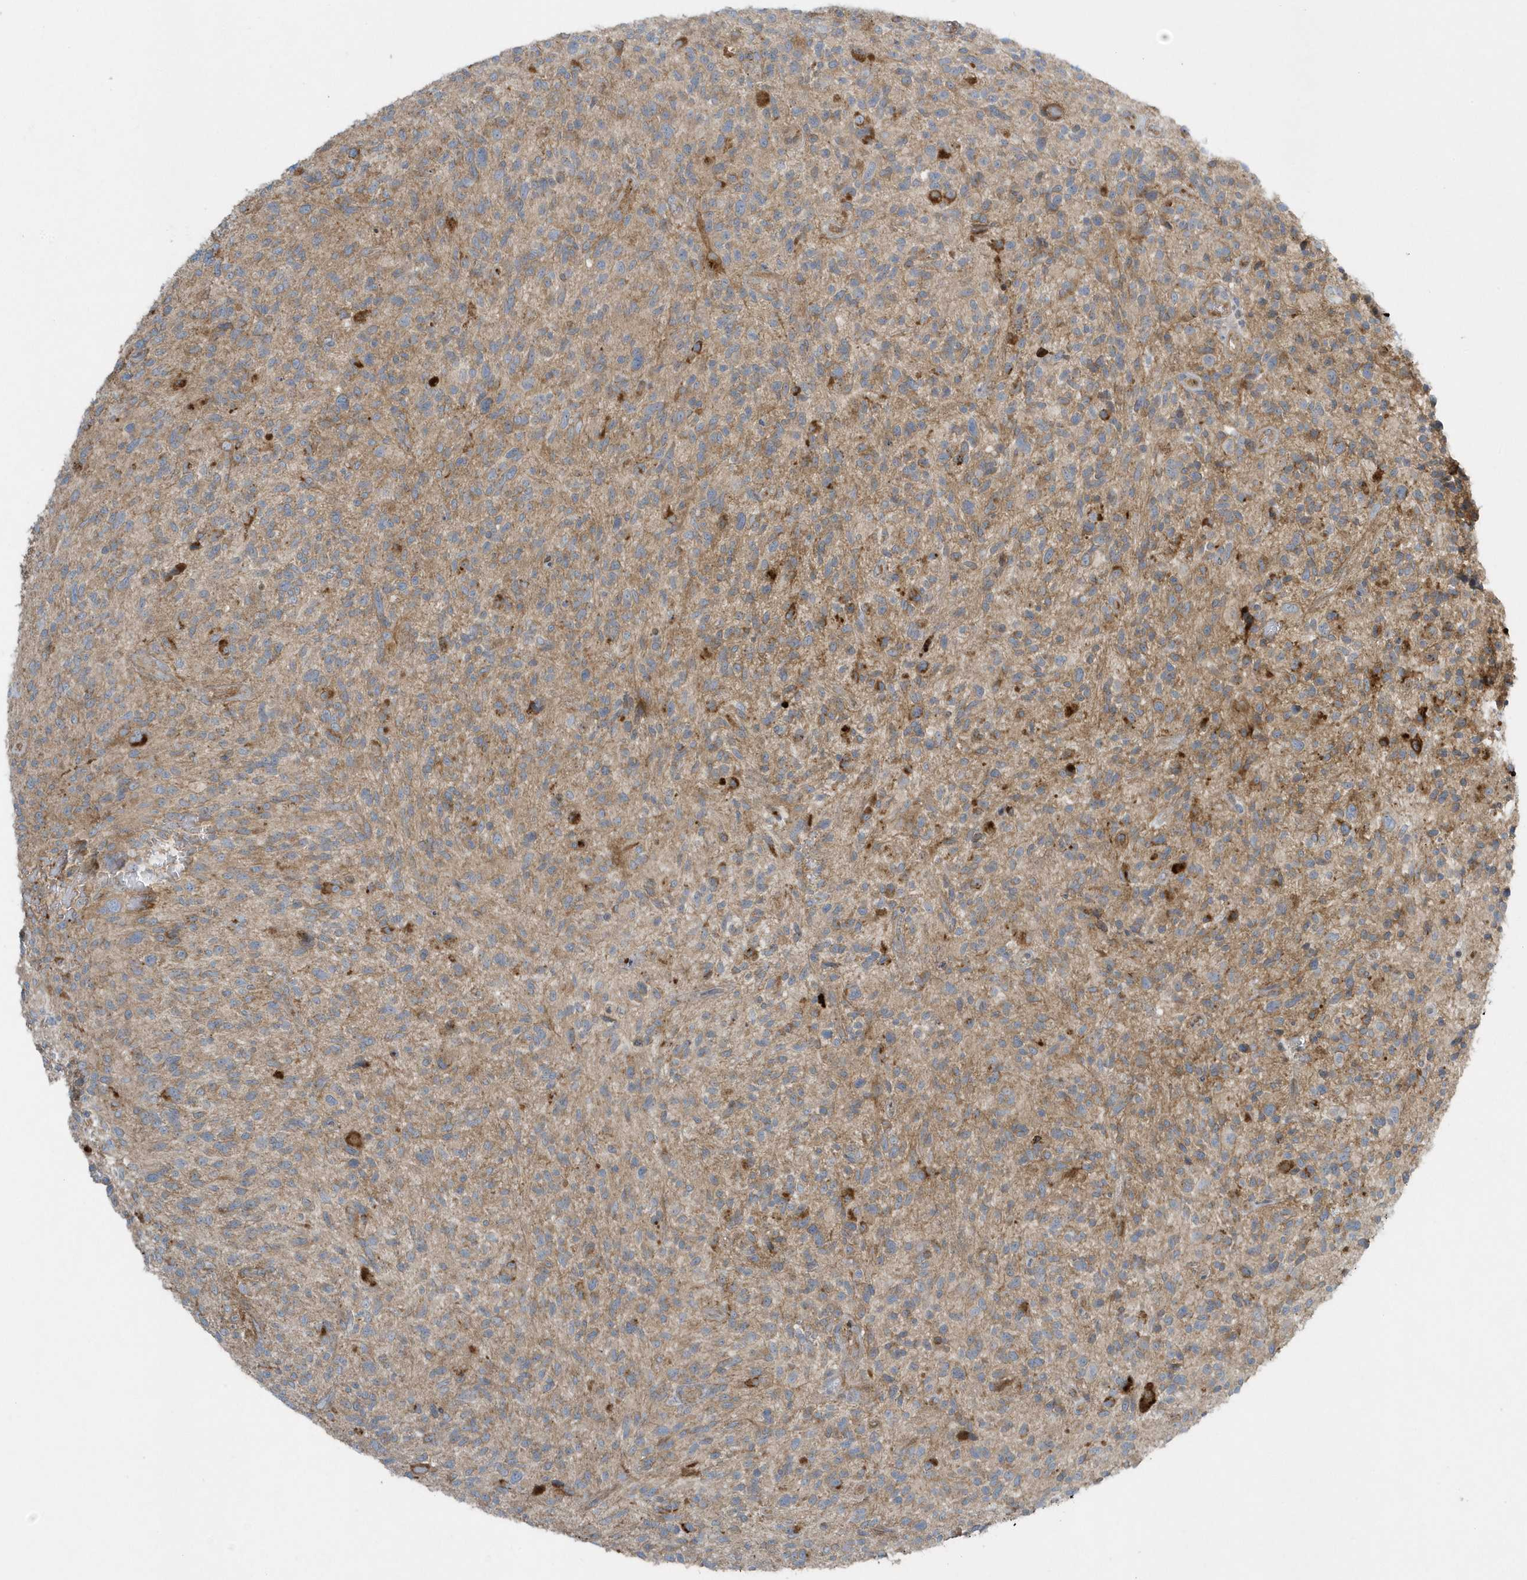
{"staining": {"intensity": "moderate", "quantity": ">75%", "location": "cytoplasmic/membranous"}, "tissue": "glioma", "cell_type": "Tumor cells", "image_type": "cancer", "snomed": [{"axis": "morphology", "description": "Glioma, malignant, High grade"}, {"axis": "topography", "description": "Brain"}], "caption": "Protein staining exhibits moderate cytoplasmic/membranous expression in approximately >75% of tumor cells in malignant high-grade glioma.", "gene": "SLC38A2", "patient": {"sex": "male", "age": 47}}